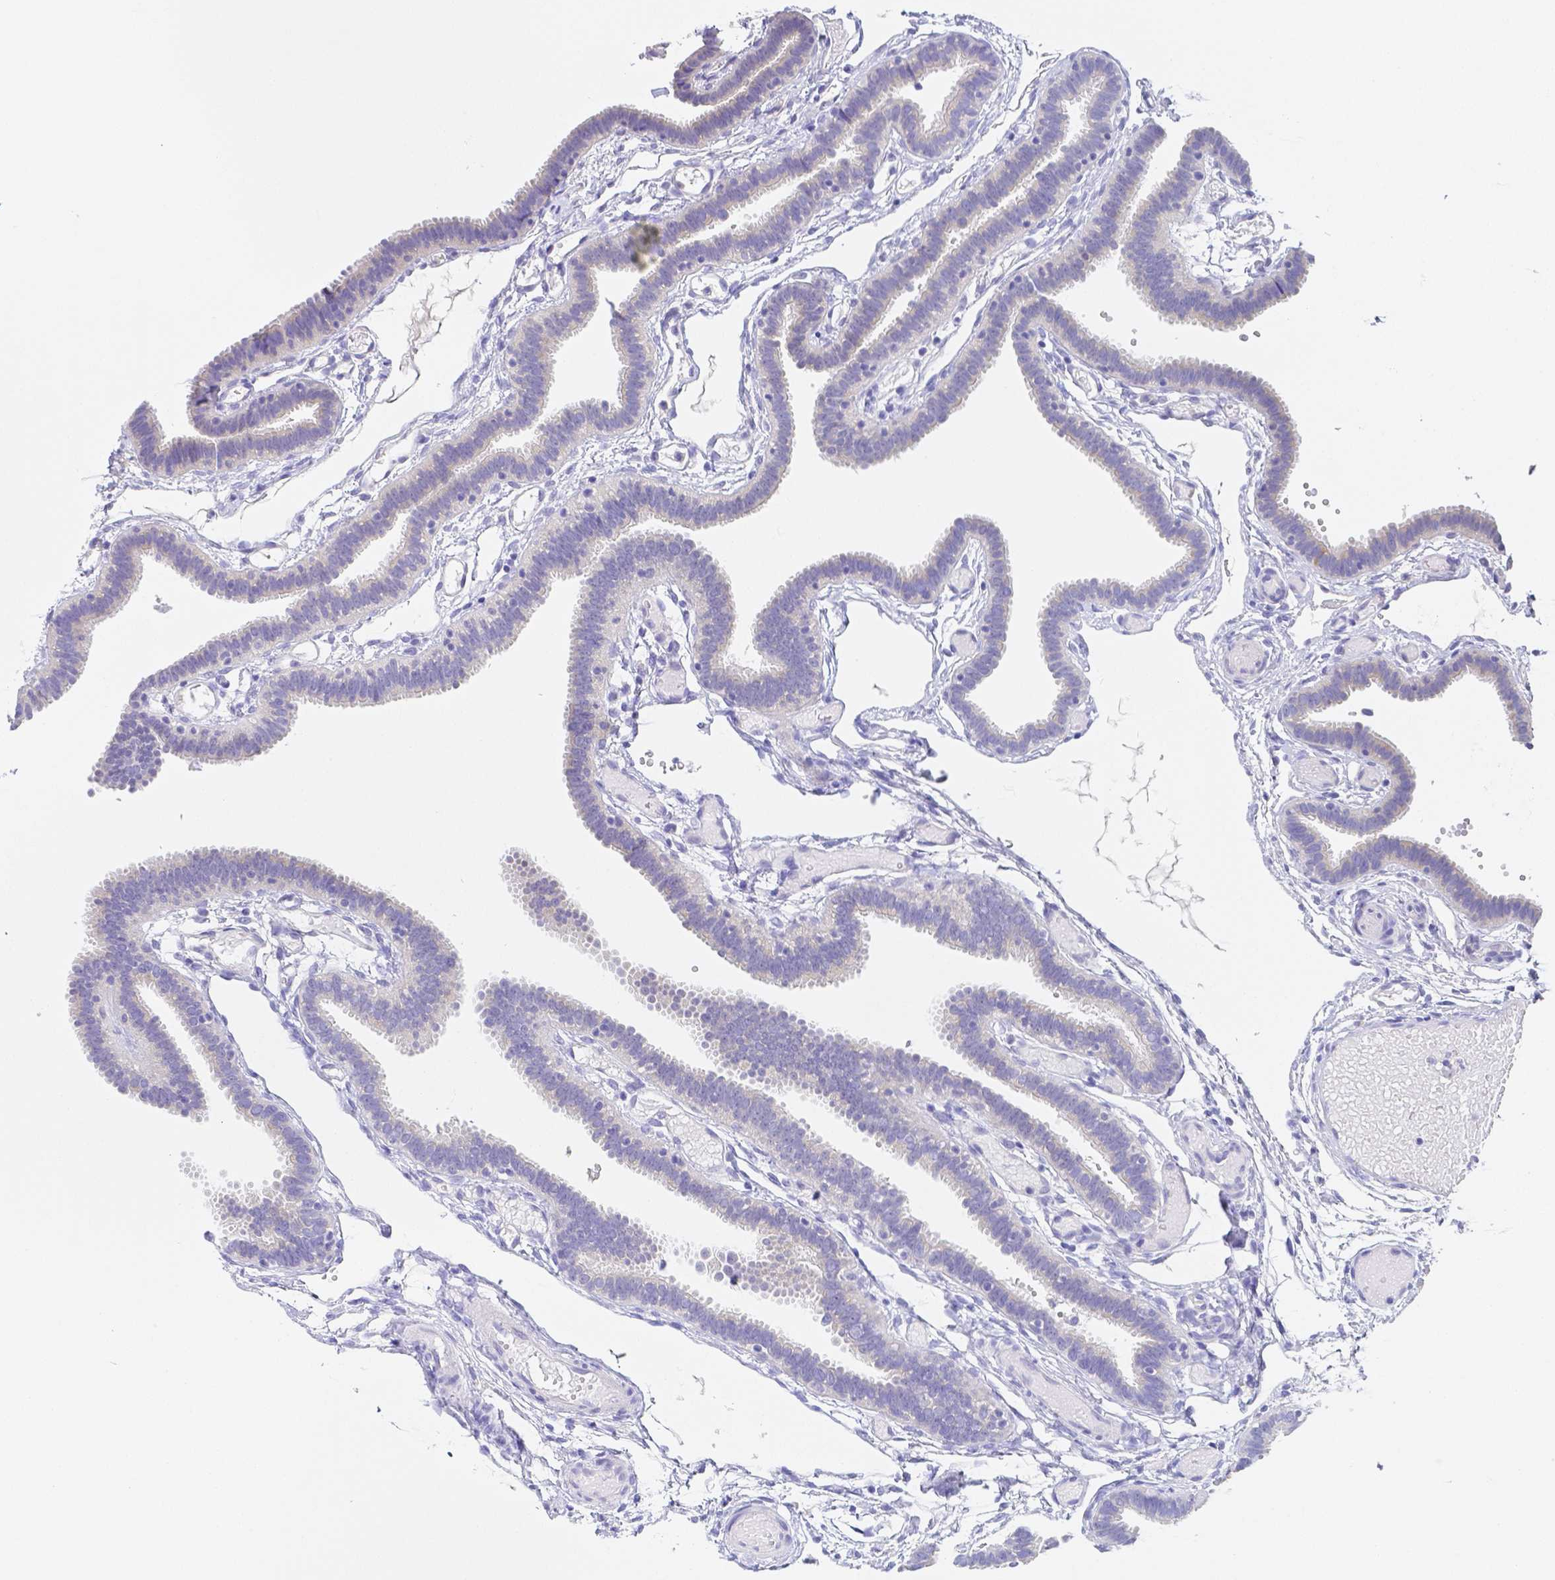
{"staining": {"intensity": "negative", "quantity": "none", "location": "none"}, "tissue": "fallopian tube", "cell_type": "Glandular cells", "image_type": "normal", "snomed": [{"axis": "morphology", "description": "Normal tissue, NOS"}, {"axis": "topography", "description": "Fallopian tube"}], "caption": "The photomicrograph shows no significant staining in glandular cells of fallopian tube.", "gene": "ZG16B", "patient": {"sex": "female", "age": 37}}